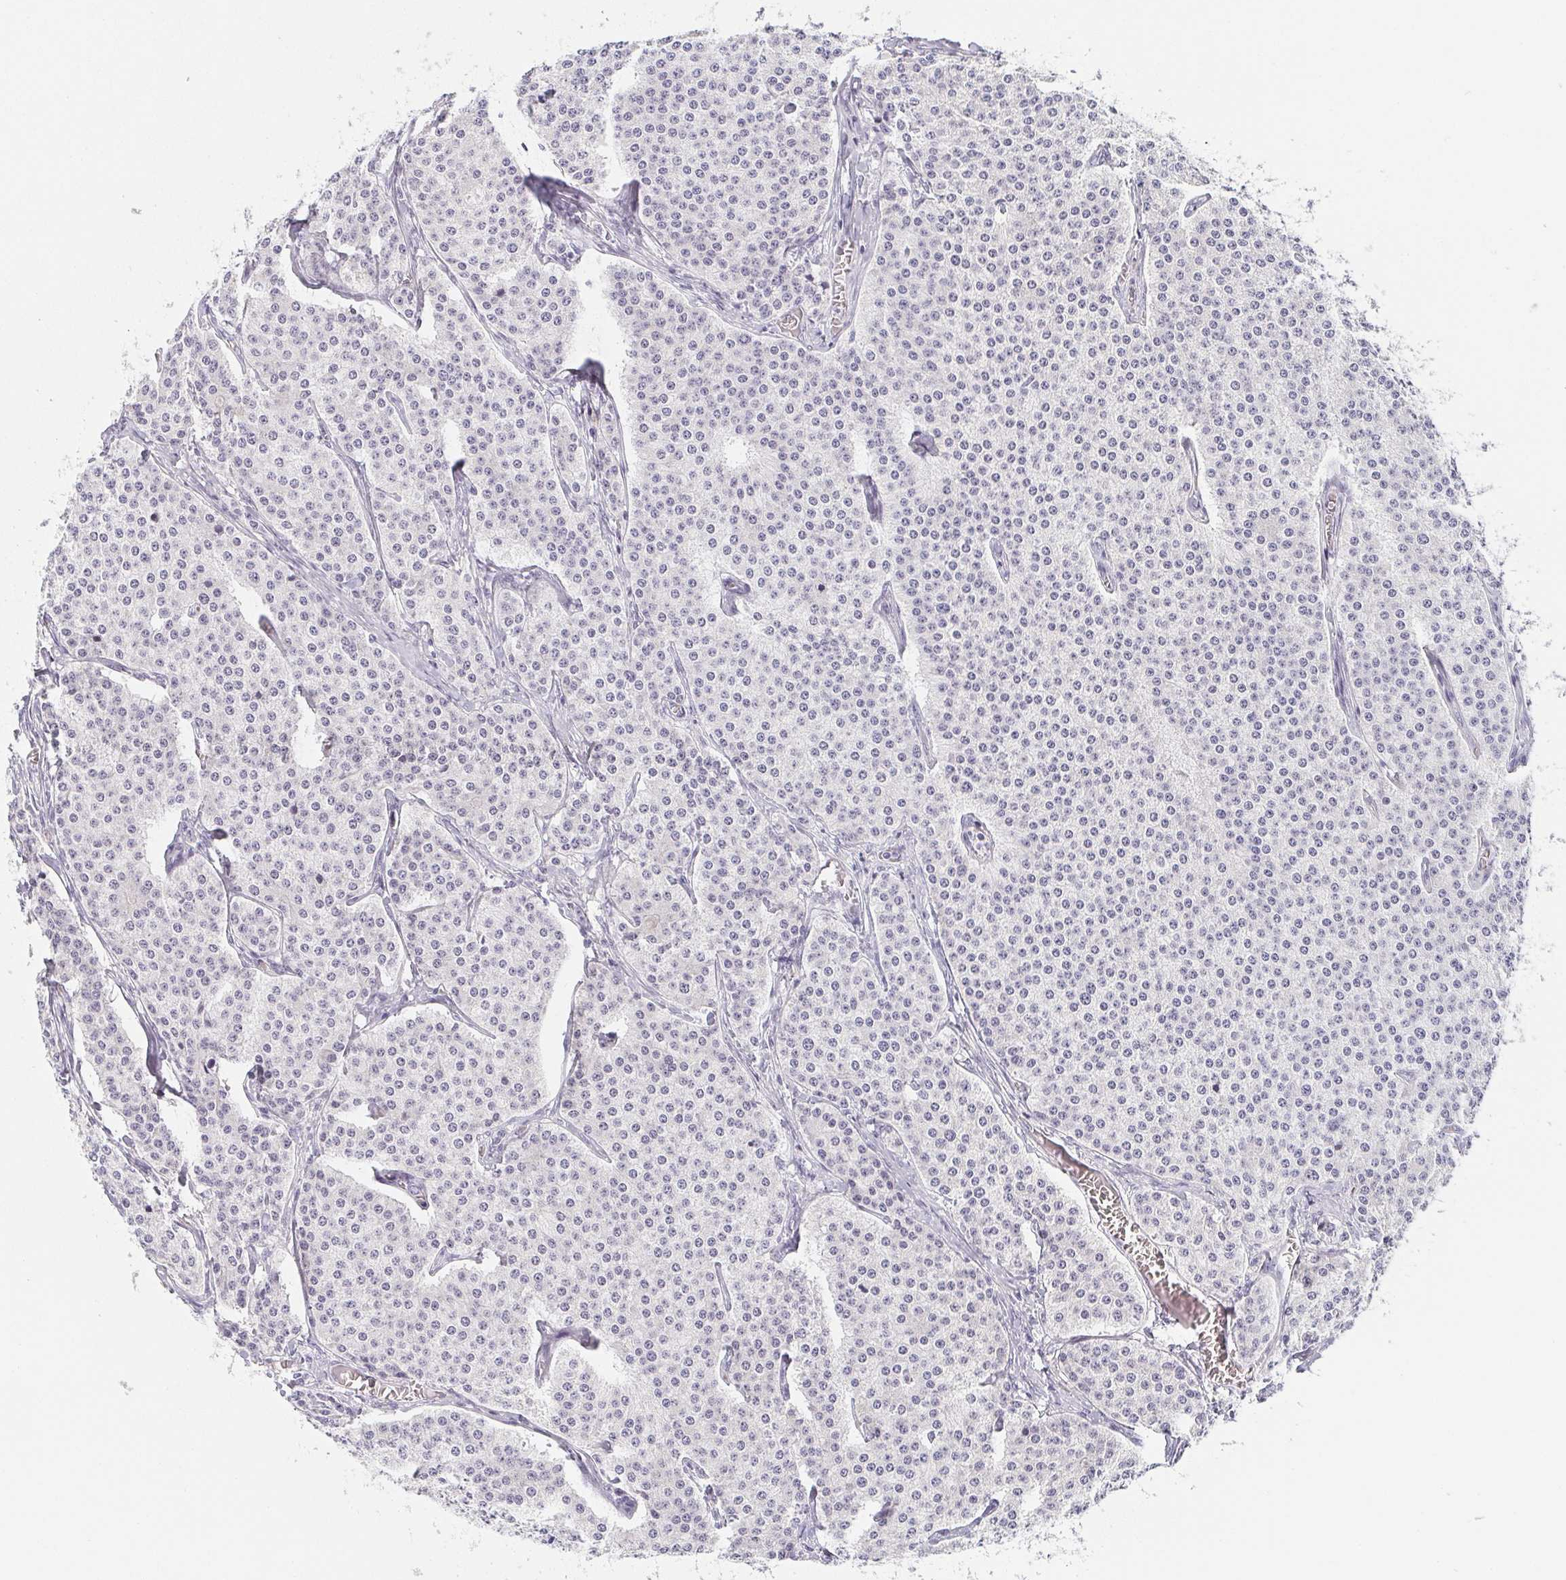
{"staining": {"intensity": "negative", "quantity": "none", "location": "none"}, "tissue": "carcinoid", "cell_type": "Tumor cells", "image_type": "cancer", "snomed": [{"axis": "morphology", "description": "Carcinoid, malignant, NOS"}, {"axis": "topography", "description": "Small intestine"}], "caption": "High magnification brightfield microscopy of carcinoid stained with DAB (brown) and counterstained with hematoxylin (blue): tumor cells show no significant positivity. The staining was performed using DAB to visualize the protein expression in brown, while the nuclei were stained in blue with hematoxylin (Magnification: 20x).", "gene": "PRR27", "patient": {"sex": "female", "age": 64}}